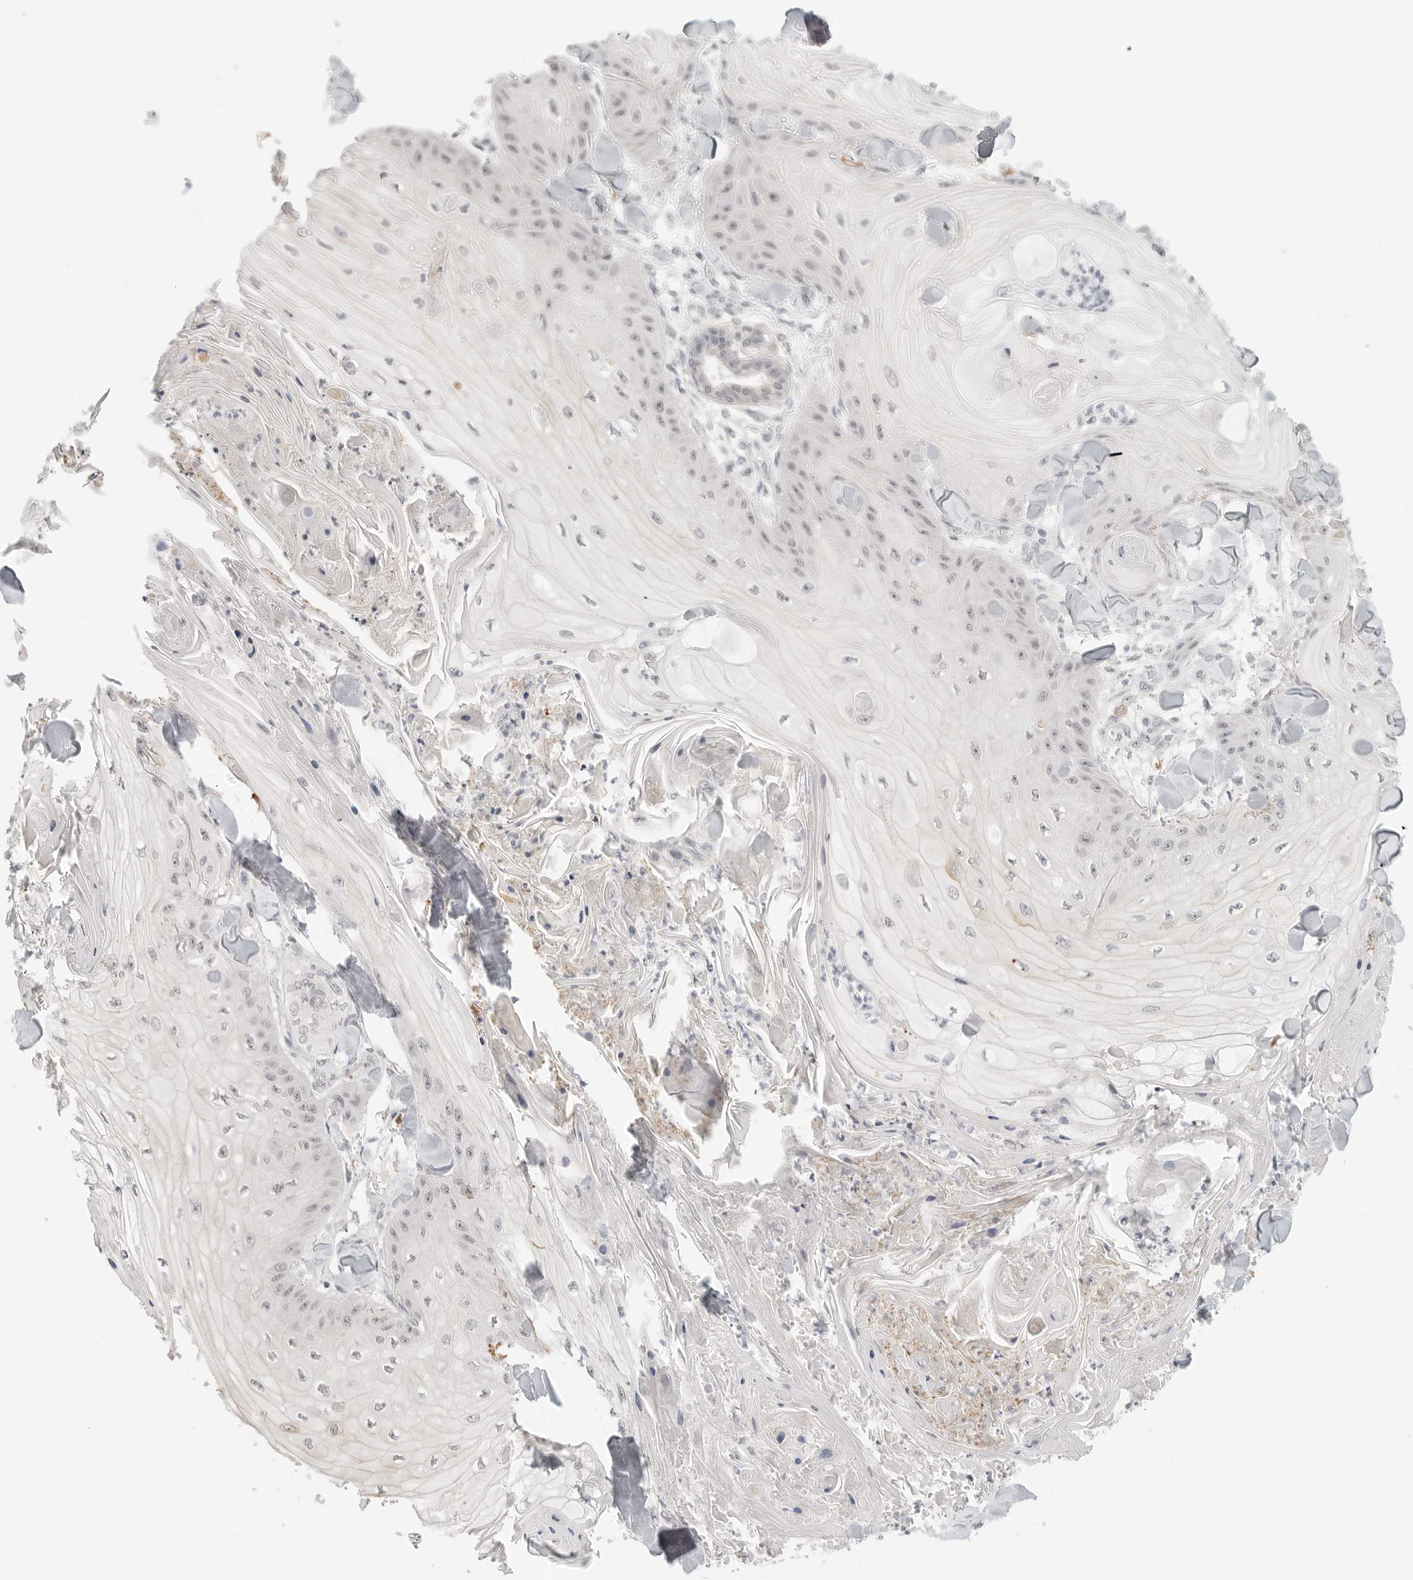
{"staining": {"intensity": "negative", "quantity": "none", "location": "none"}, "tissue": "skin cancer", "cell_type": "Tumor cells", "image_type": "cancer", "snomed": [{"axis": "morphology", "description": "Squamous cell carcinoma, NOS"}, {"axis": "topography", "description": "Skin"}], "caption": "Immunohistochemistry of skin cancer (squamous cell carcinoma) reveals no expression in tumor cells. (DAB (3,3'-diaminobenzidine) immunohistochemistry with hematoxylin counter stain).", "gene": "KLK11", "patient": {"sex": "male", "age": 74}}